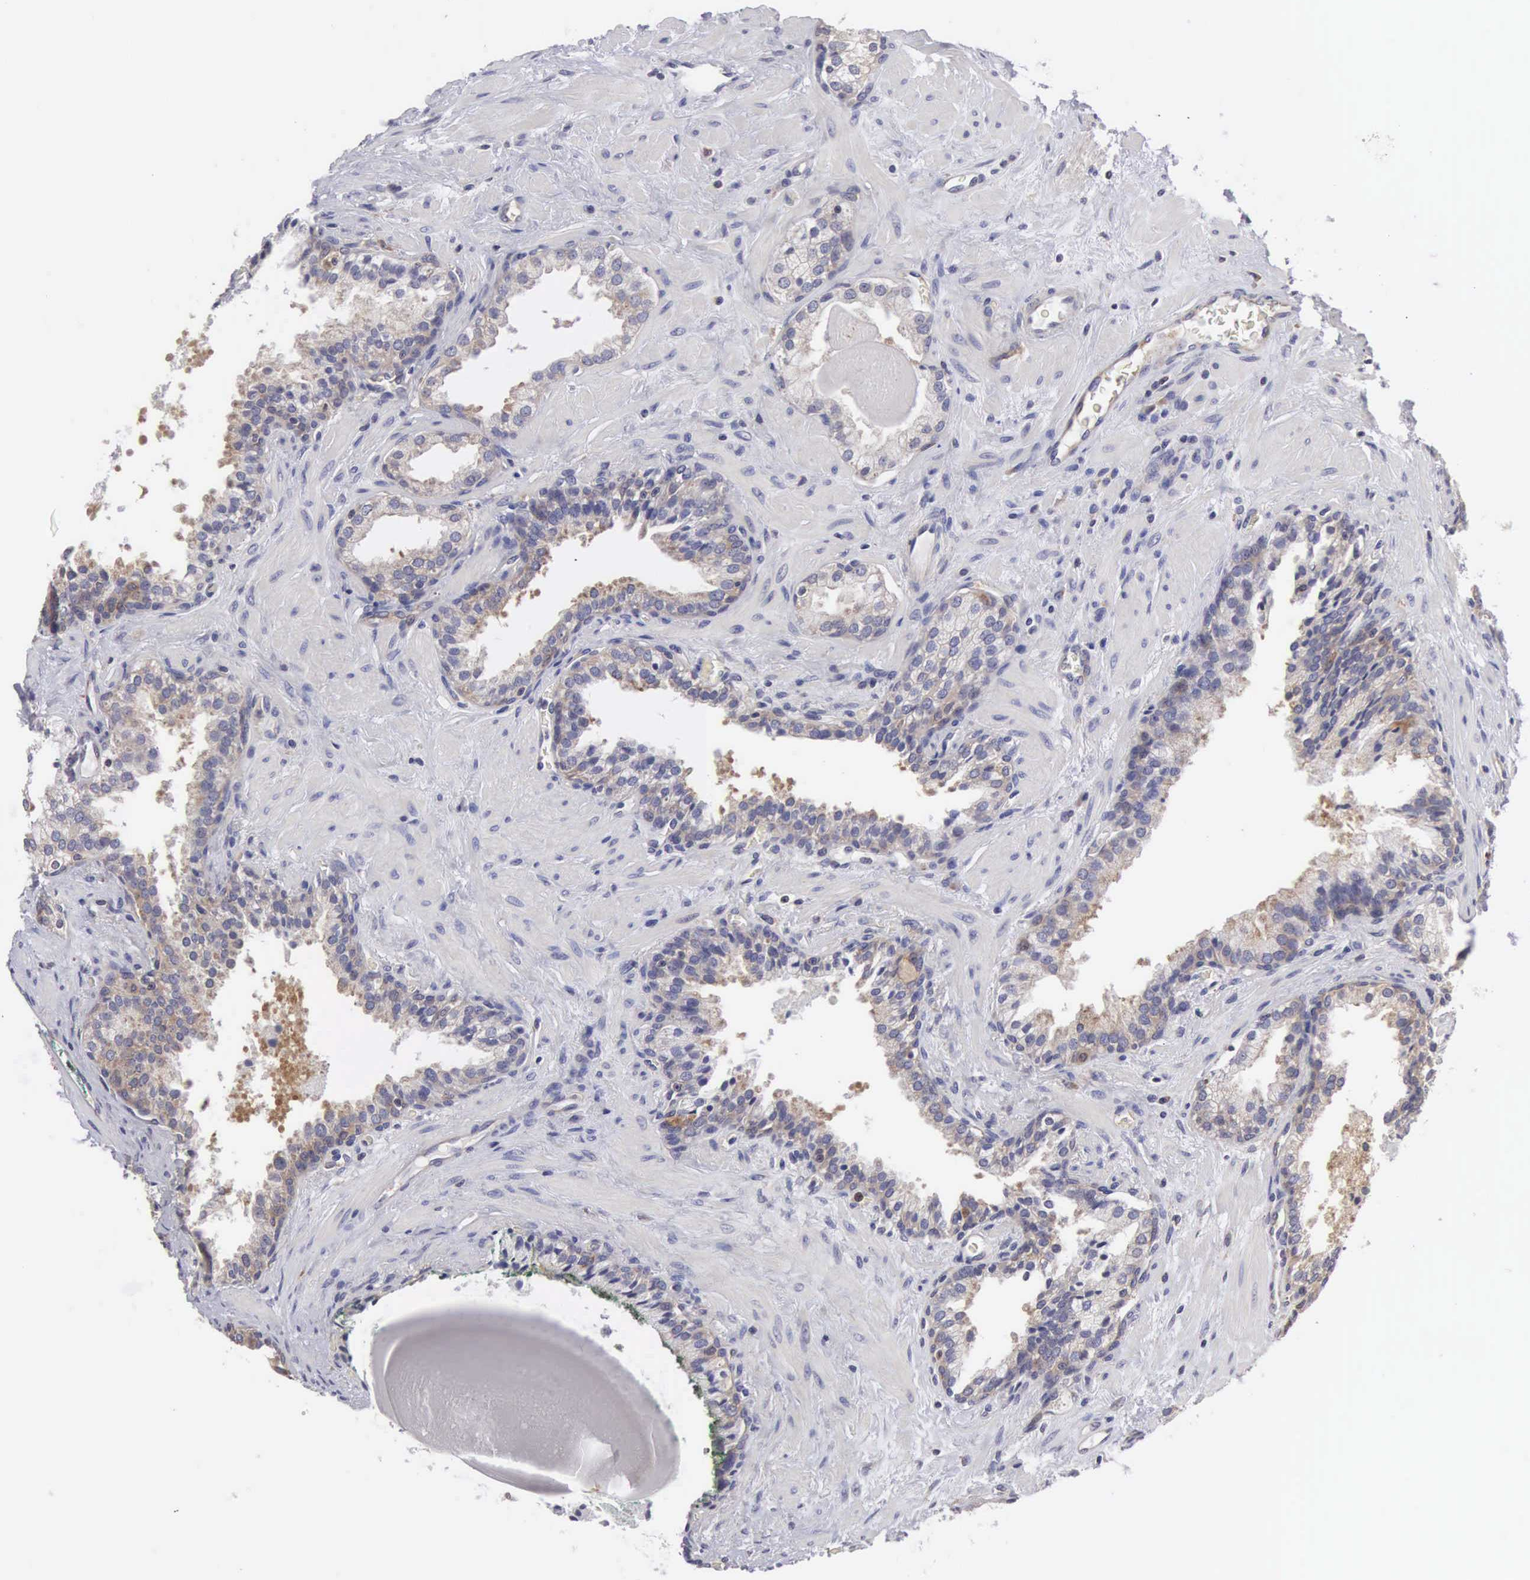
{"staining": {"intensity": "weak", "quantity": ">75%", "location": "cytoplasmic/membranous"}, "tissue": "prostate cancer", "cell_type": "Tumor cells", "image_type": "cancer", "snomed": [{"axis": "morphology", "description": "Adenocarcinoma, Medium grade"}, {"axis": "topography", "description": "Prostate"}], "caption": "Prostate cancer stained for a protein shows weak cytoplasmic/membranous positivity in tumor cells.", "gene": "GRIPAP1", "patient": {"sex": "male", "age": 70}}